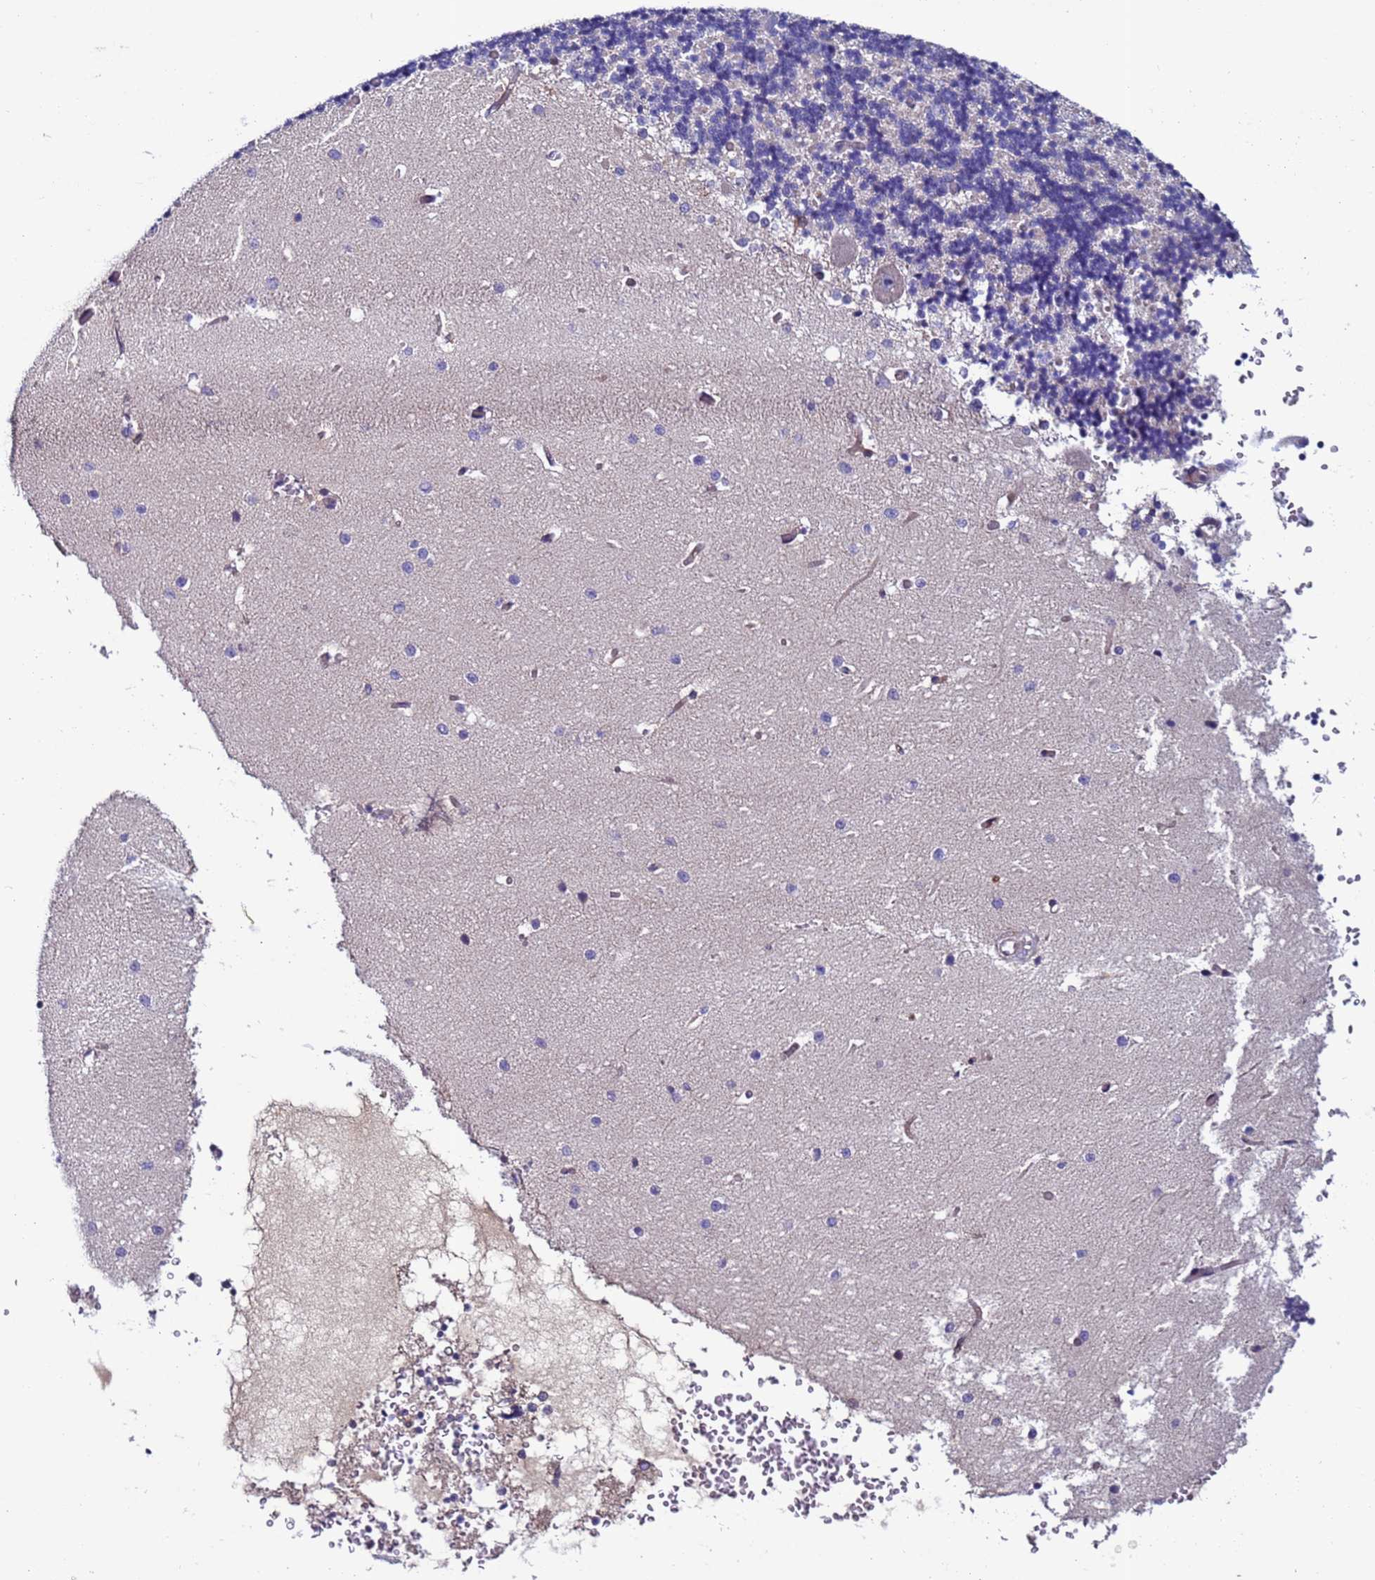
{"staining": {"intensity": "negative", "quantity": "none", "location": "none"}, "tissue": "cerebellum", "cell_type": "Cells in granular layer", "image_type": "normal", "snomed": [{"axis": "morphology", "description": "Normal tissue, NOS"}, {"axis": "topography", "description": "Cerebellum"}], "caption": "A high-resolution photomicrograph shows immunohistochemistry (IHC) staining of benign cerebellum, which displays no significant staining in cells in granular layer.", "gene": "C8G", "patient": {"sex": "male", "age": 37}}